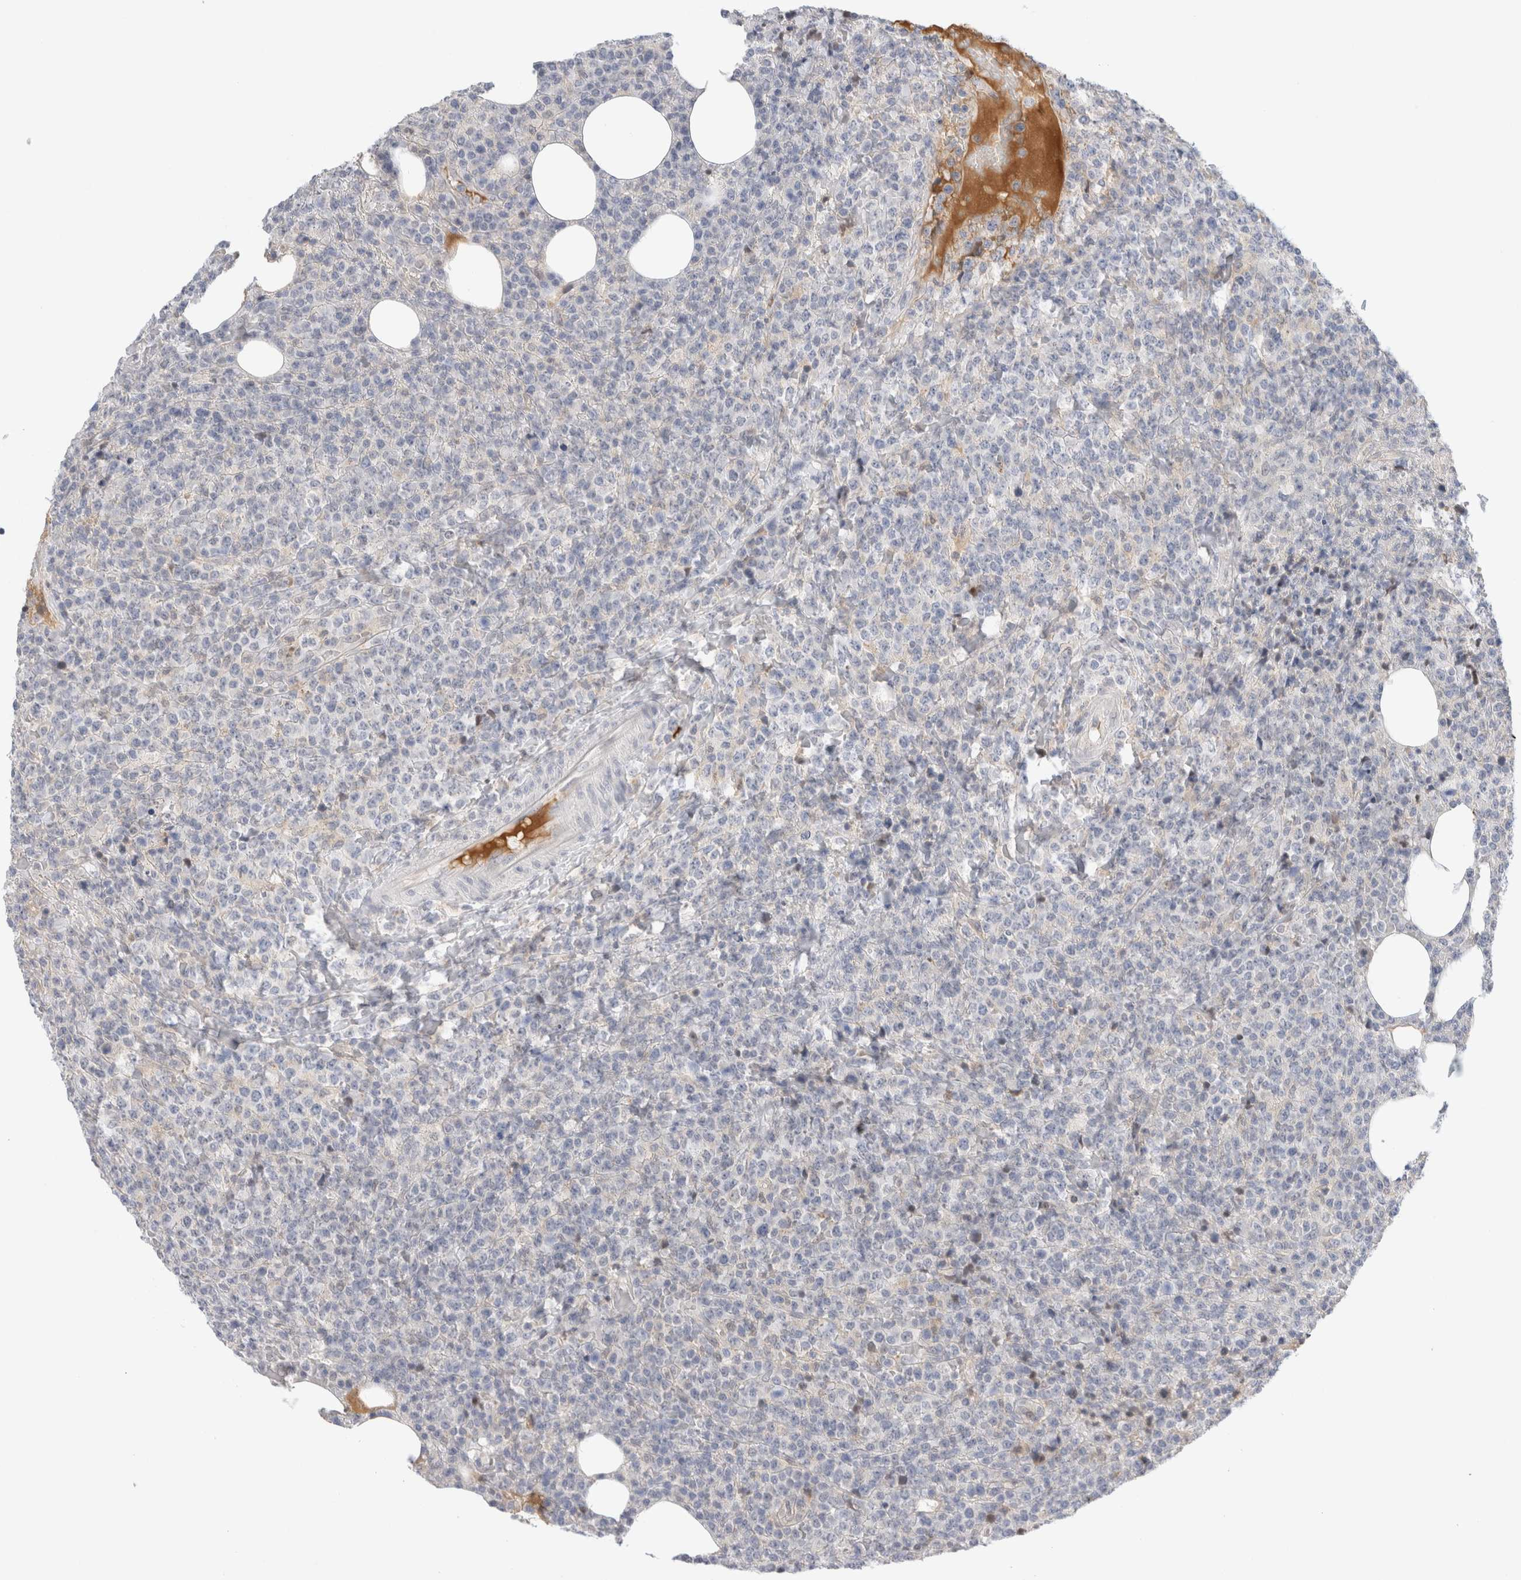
{"staining": {"intensity": "negative", "quantity": "none", "location": "none"}, "tissue": "lymphoma", "cell_type": "Tumor cells", "image_type": "cancer", "snomed": [{"axis": "morphology", "description": "Malignant lymphoma, non-Hodgkin's type, High grade"}, {"axis": "topography", "description": "Lymph node"}], "caption": "Micrograph shows no significant protein expression in tumor cells of malignant lymphoma, non-Hodgkin's type (high-grade). Brightfield microscopy of immunohistochemistry (IHC) stained with DAB (3,3'-diaminobenzidine) (brown) and hematoxylin (blue), captured at high magnification.", "gene": "SLC22A12", "patient": {"sex": "male", "age": 13}}